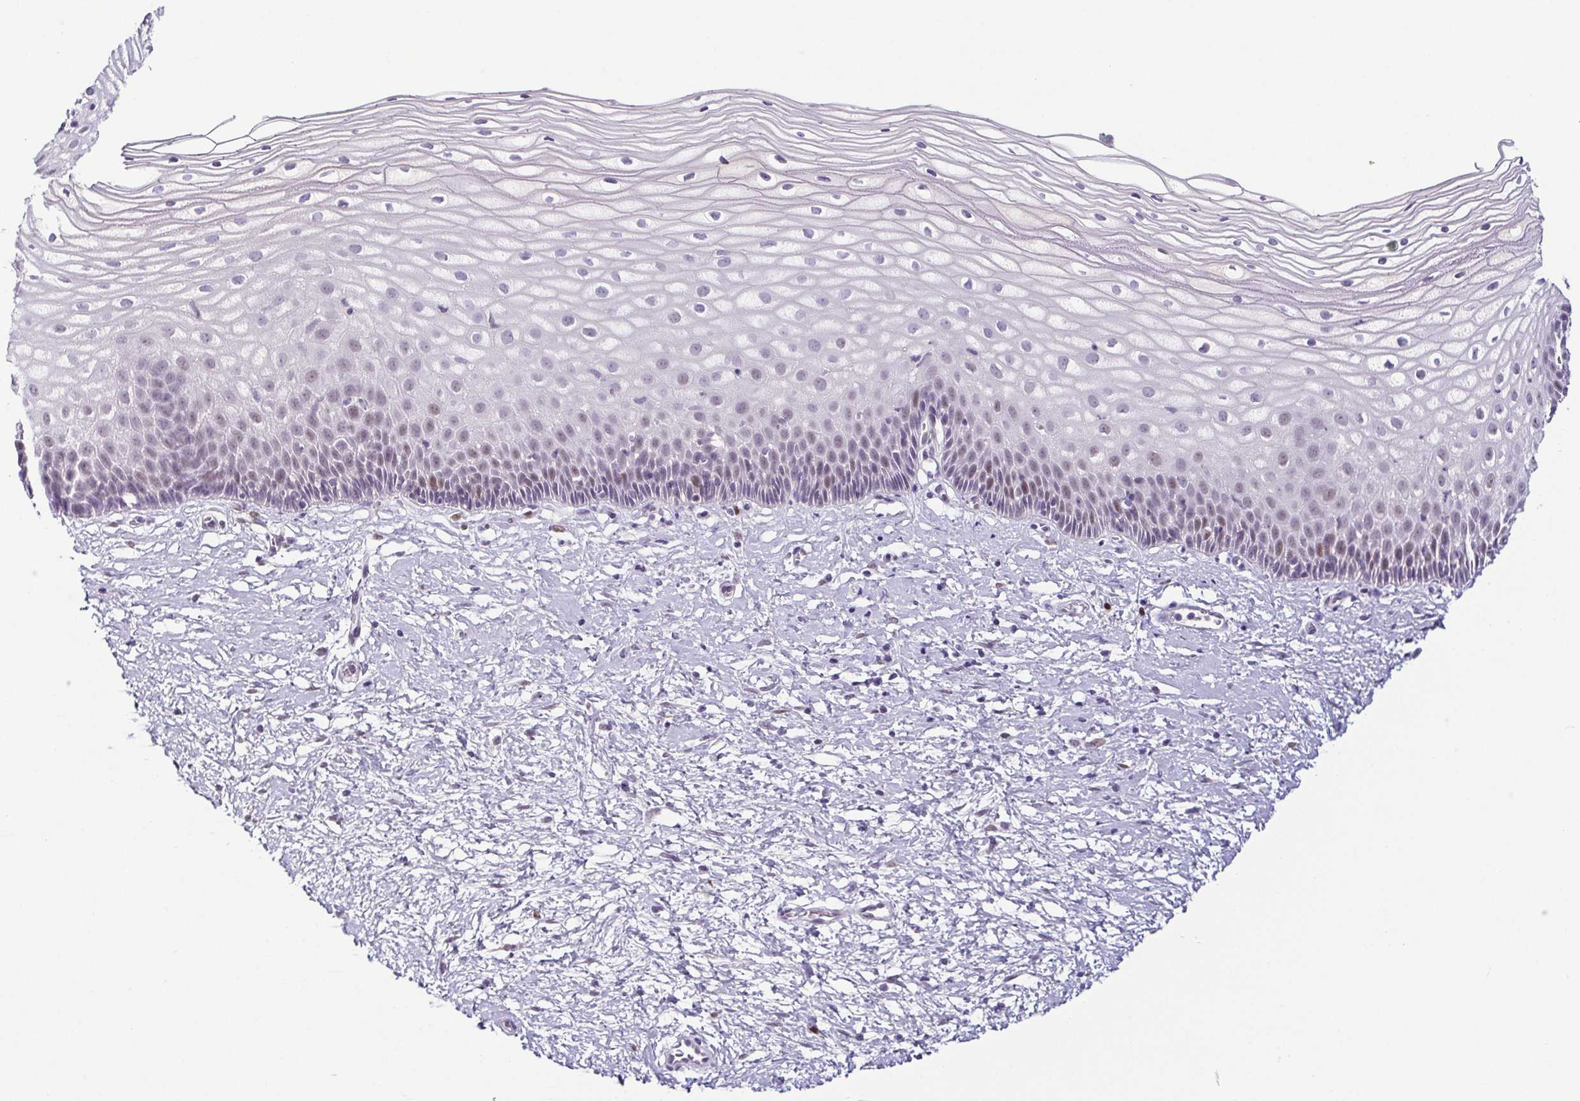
{"staining": {"intensity": "negative", "quantity": "none", "location": "none"}, "tissue": "cervix", "cell_type": "Glandular cells", "image_type": "normal", "snomed": [{"axis": "morphology", "description": "Normal tissue, NOS"}, {"axis": "topography", "description": "Cervix"}], "caption": "DAB immunohistochemical staining of unremarkable human cervix shows no significant staining in glandular cells.", "gene": "TCF3", "patient": {"sex": "female", "age": 36}}